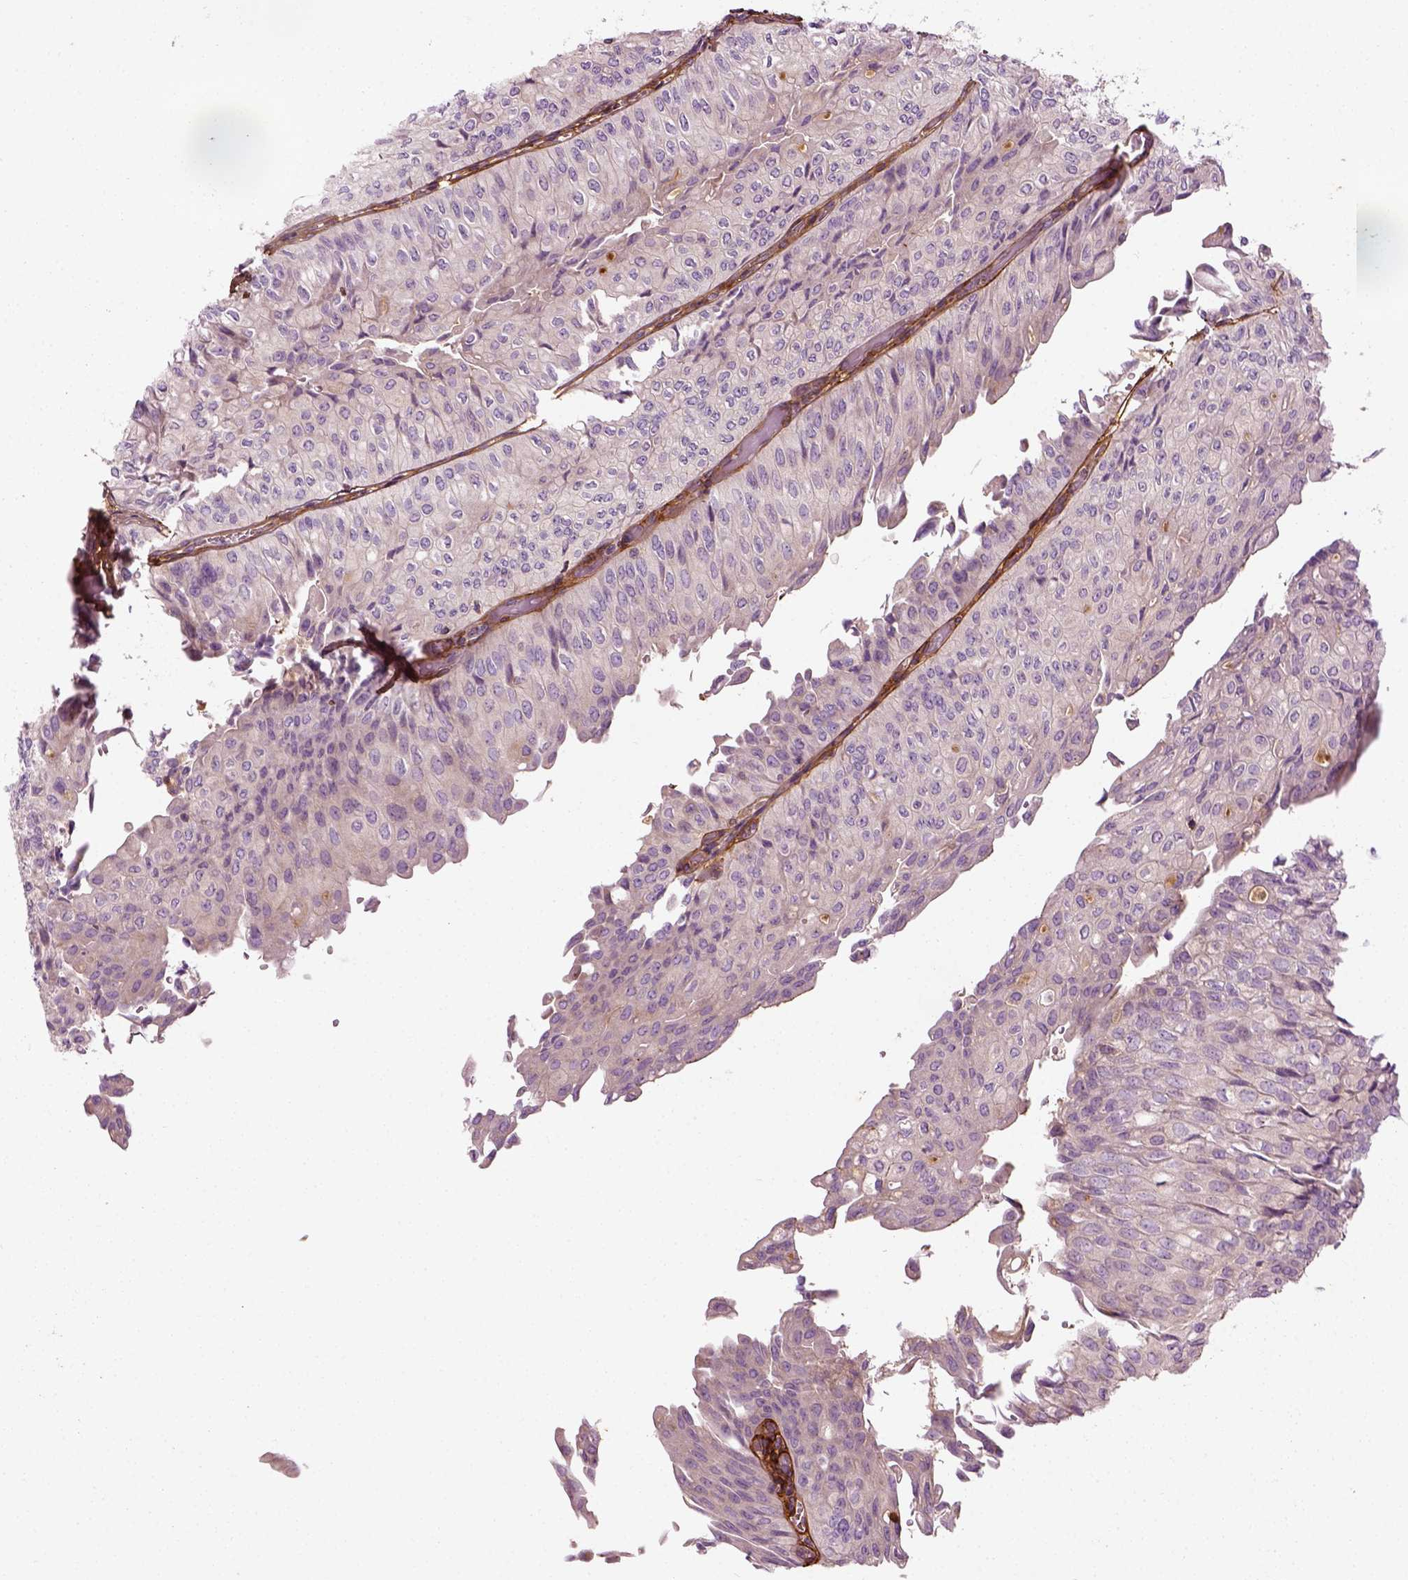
{"staining": {"intensity": "moderate", "quantity": "<25%", "location": "cytoplasmic/membranous"}, "tissue": "urothelial cancer", "cell_type": "Tumor cells", "image_type": "cancer", "snomed": [{"axis": "morphology", "description": "Urothelial carcinoma, NOS"}, {"axis": "topography", "description": "Urinary bladder"}], "caption": "Immunohistochemical staining of human urothelial cancer exhibits low levels of moderate cytoplasmic/membranous protein staining in approximately <25% of tumor cells.", "gene": "COL6A2", "patient": {"sex": "male", "age": 62}}